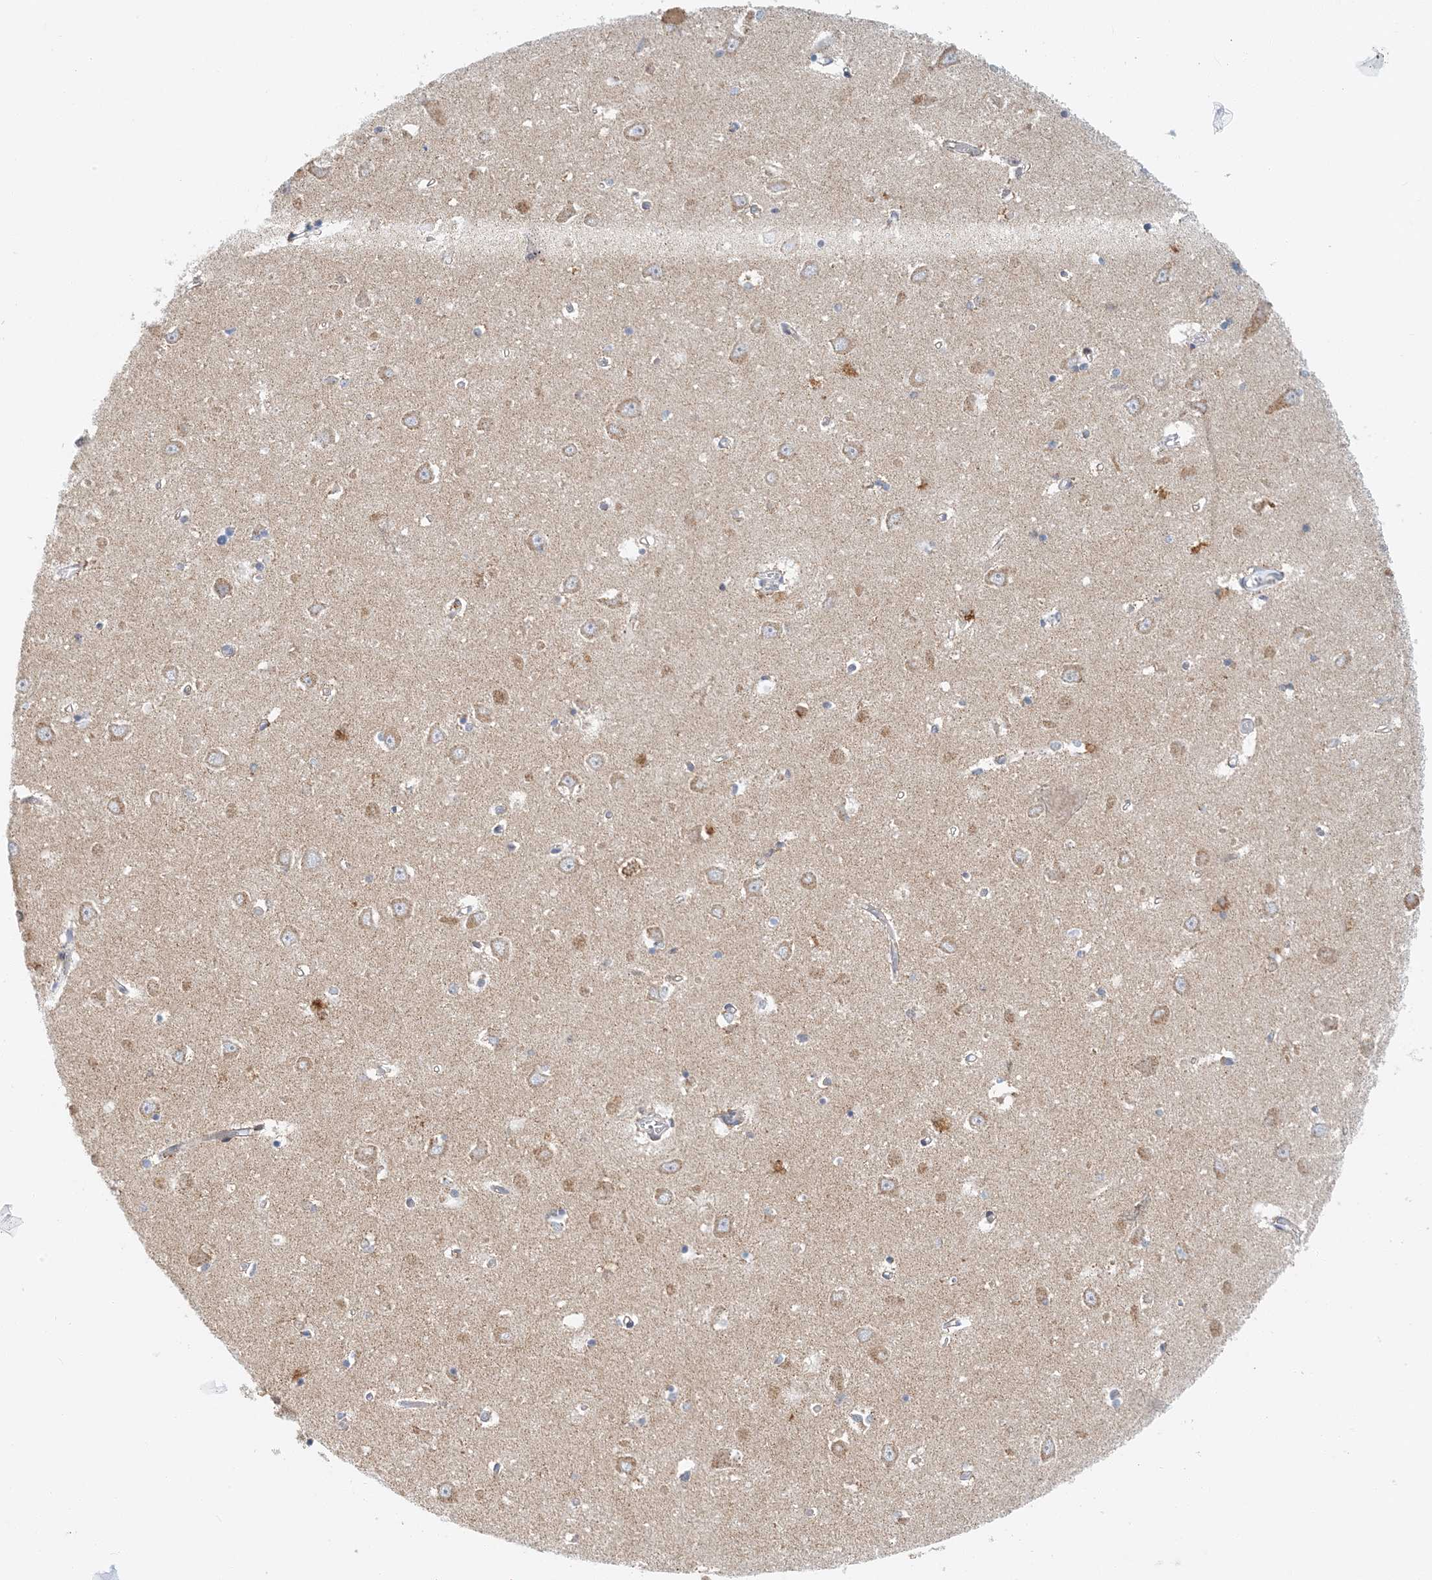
{"staining": {"intensity": "moderate", "quantity": ">75%", "location": "cytoplasmic/membranous"}, "tissue": "hippocampus", "cell_type": "Glial cells", "image_type": "normal", "snomed": [{"axis": "morphology", "description": "Normal tissue, NOS"}, {"axis": "topography", "description": "Hippocampus"}], "caption": "This histopathology image displays unremarkable hippocampus stained with immunohistochemistry to label a protein in brown. The cytoplasmic/membranous of glial cells show moderate positivity for the protein. Nuclei are counter-stained blue.", "gene": "BDH1", "patient": {"sex": "male", "age": 70}}